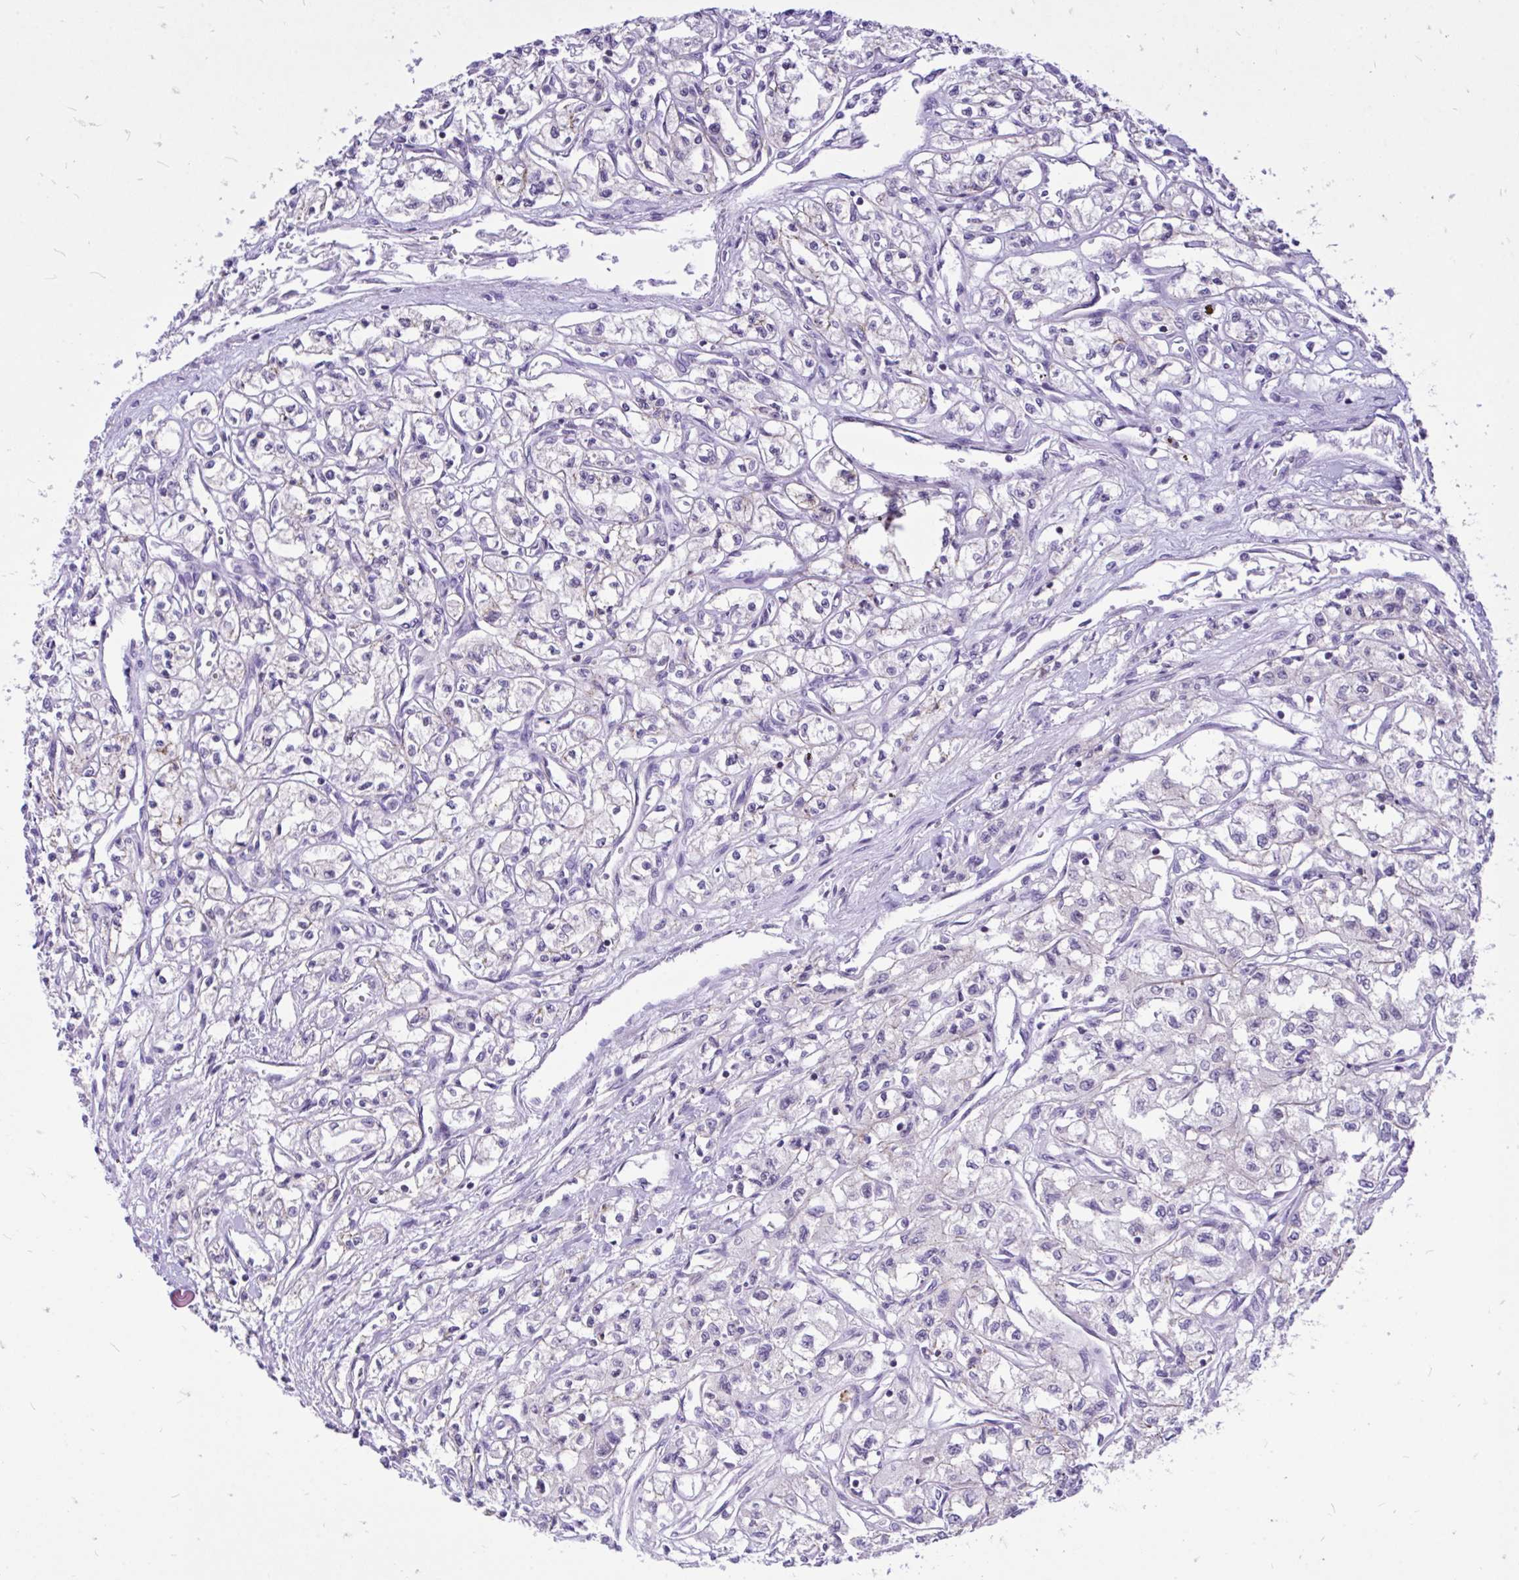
{"staining": {"intensity": "negative", "quantity": "none", "location": "none"}, "tissue": "renal cancer", "cell_type": "Tumor cells", "image_type": "cancer", "snomed": [{"axis": "morphology", "description": "Adenocarcinoma, NOS"}, {"axis": "topography", "description": "Kidney"}], "caption": "A high-resolution image shows immunohistochemistry (IHC) staining of renal cancer (adenocarcinoma), which shows no significant expression in tumor cells.", "gene": "CXCL8", "patient": {"sex": "male", "age": 56}}